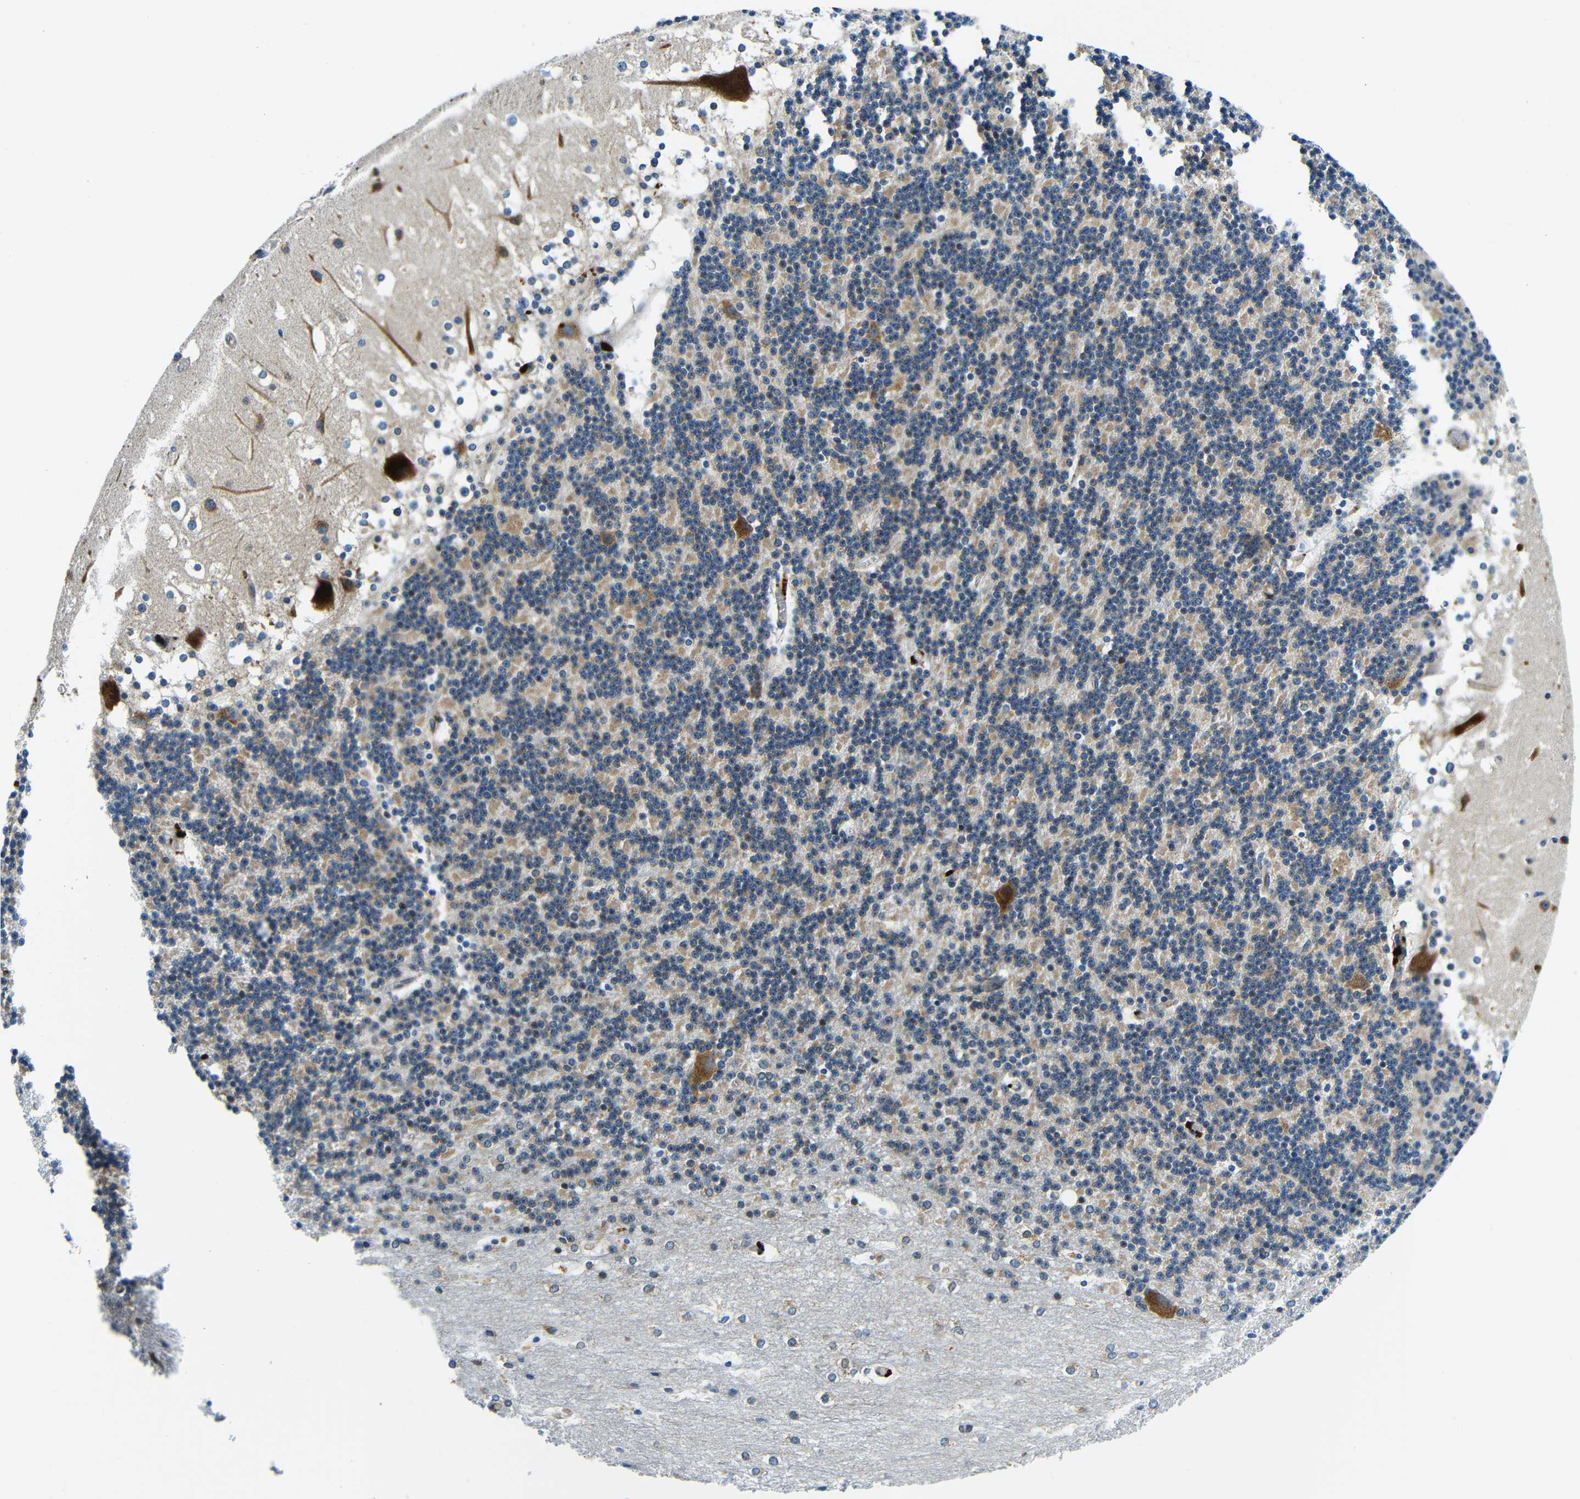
{"staining": {"intensity": "weak", "quantity": "<25%", "location": "cytoplasmic/membranous"}, "tissue": "cerebellum", "cell_type": "Cells in granular layer", "image_type": "normal", "snomed": [{"axis": "morphology", "description": "Normal tissue, NOS"}, {"axis": "topography", "description": "Cerebellum"}], "caption": "This is an IHC histopathology image of unremarkable human cerebellum. There is no expression in cells in granular layer.", "gene": "USO1", "patient": {"sex": "female", "age": 19}}